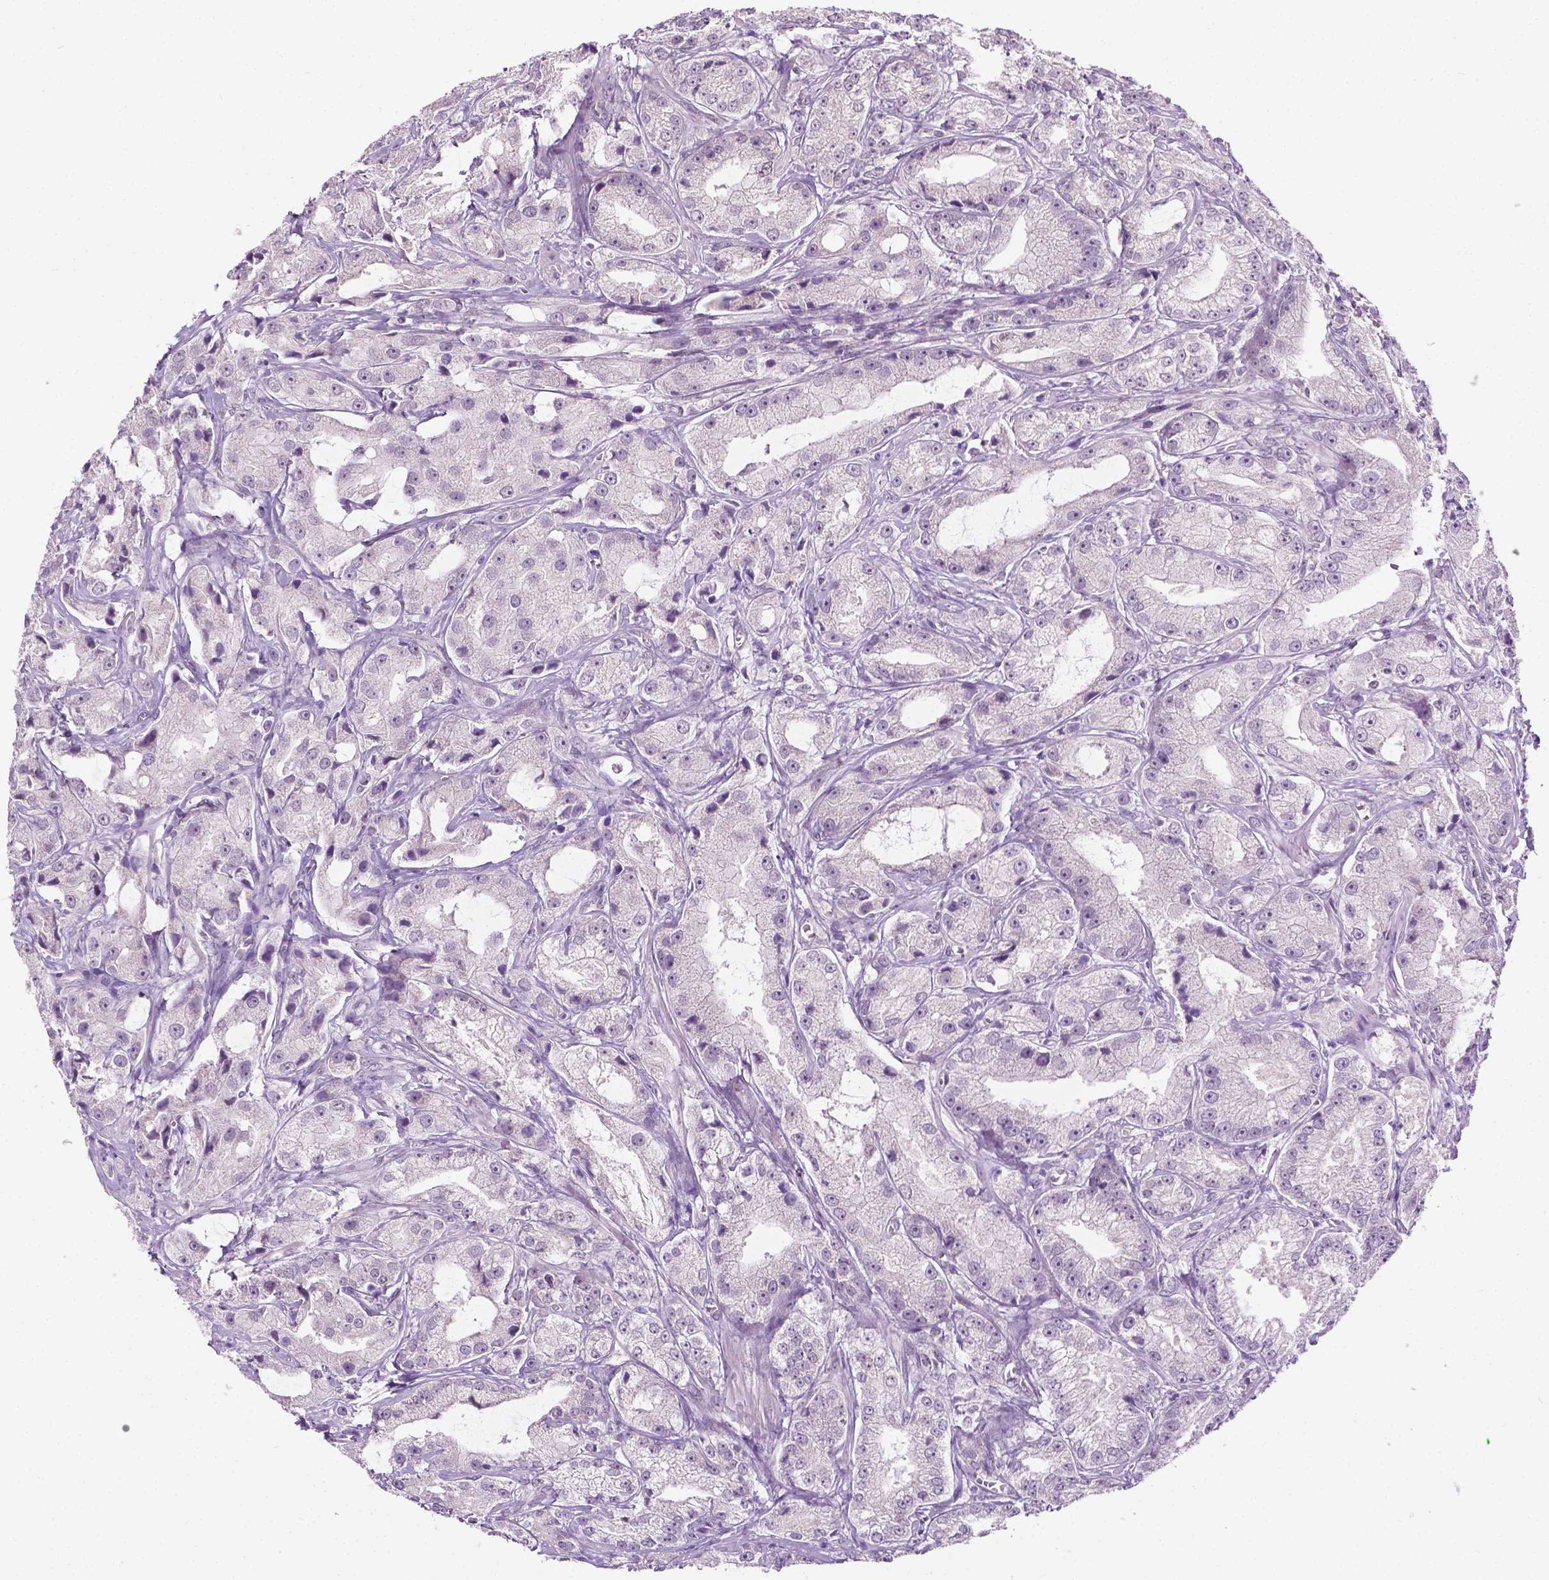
{"staining": {"intensity": "negative", "quantity": "none", "location": "none"}, "tissue": "prostate cancer", "cell_type": "Tumor cells", "image_type": "cancer", "snomed": [{"axis": "morphology", "description": "Adenocarcinoma, High grade"}, {"axis": "topography", "description": "Prostate"}], "caption": "IHC photomicrograph of neoplastic tissue: human prostate cancer (adenocarcinoma (high-grade)) stained with DAB displays no significant protein positivity in tumor cells.", "gene": "DENND4A", "patient": {"sex": "male", "age": 64}}